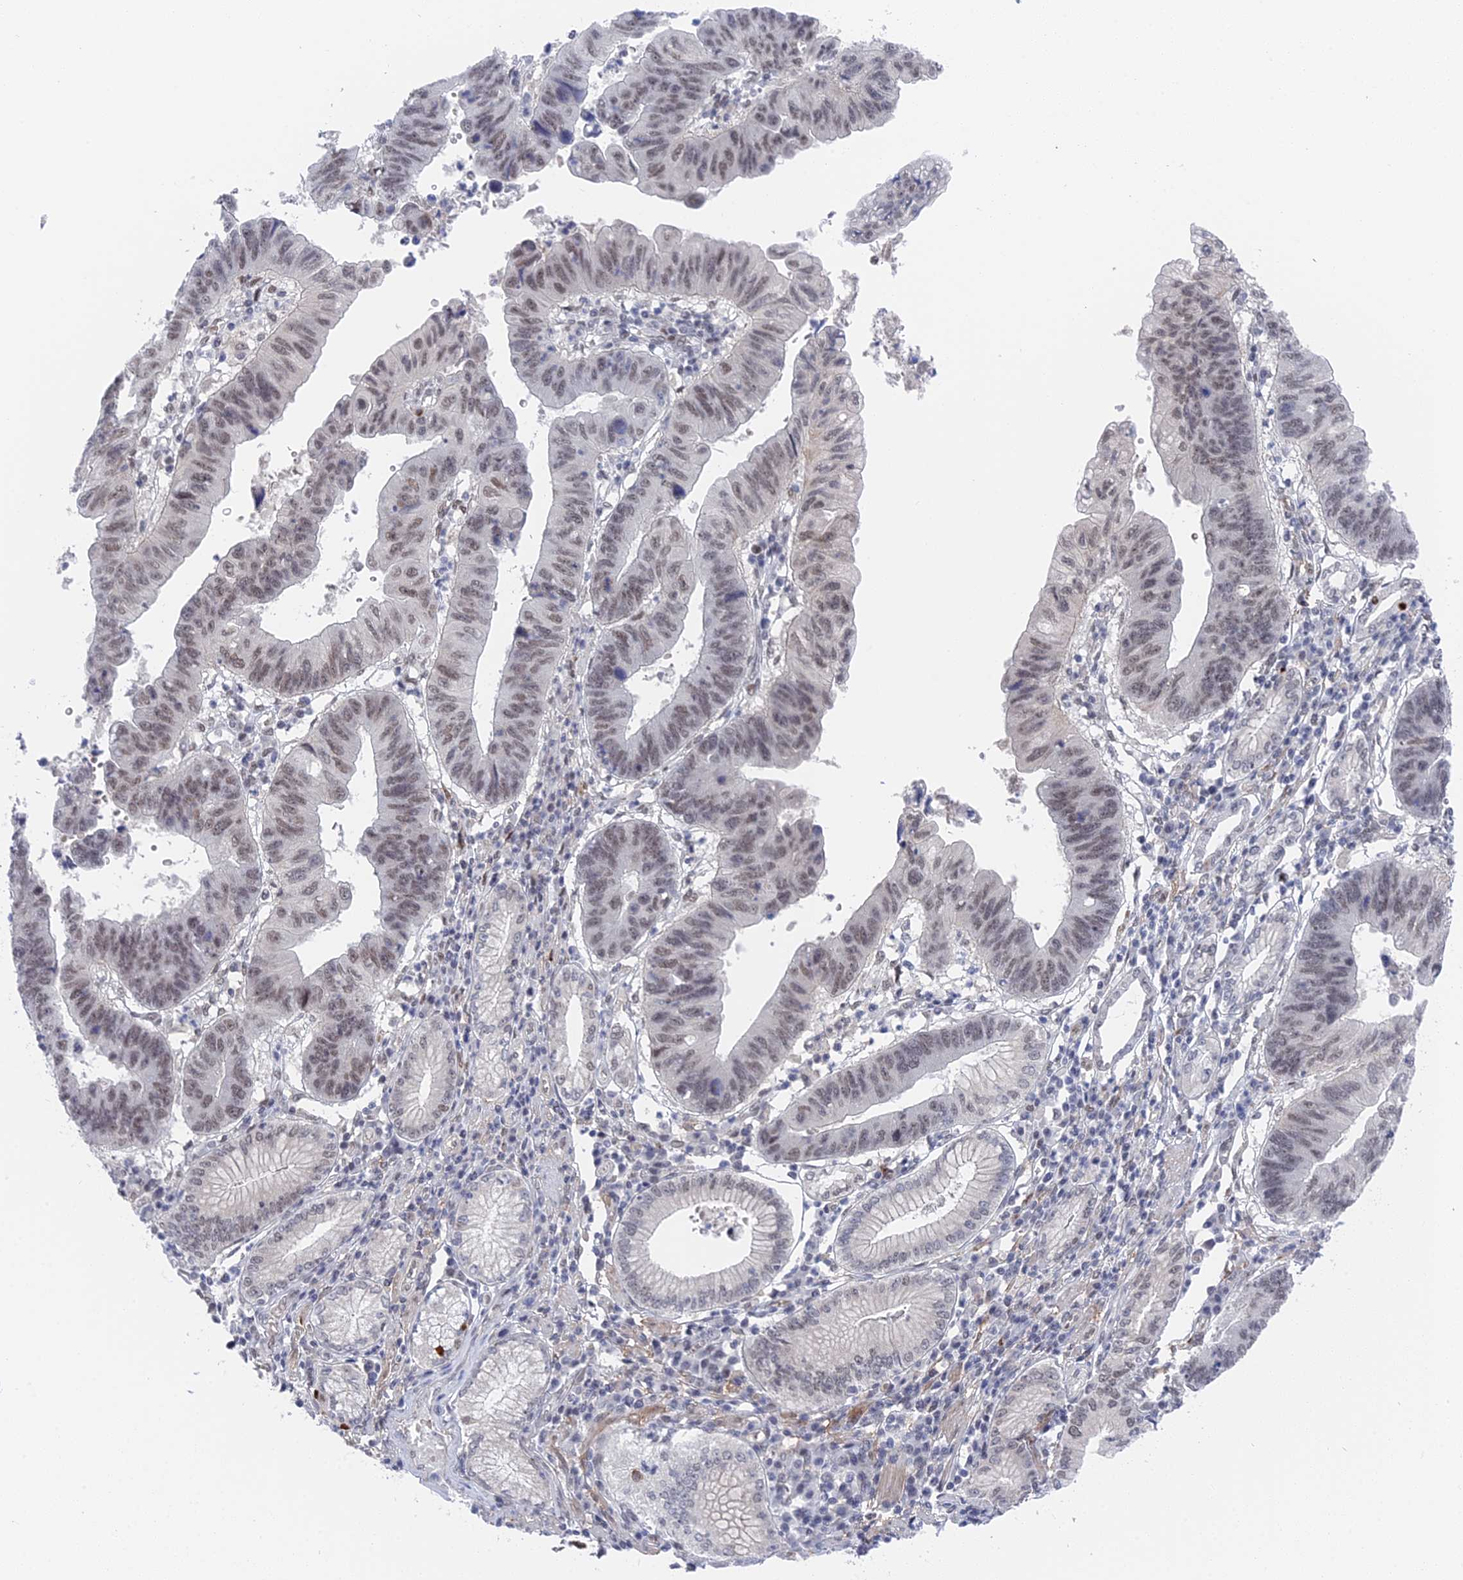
{"staining": {"intensity": "moderate", "quantity": "25%-75%", "location": "nuclear"}, "tissue": "stomach cancer", "cell_type": "Tumor cells", "image_type": "cancer", "snomed": [{"axis": "morphology", "description": "Adenocarcinoma, NOS"}, {"axis": "topography", "description": "Stomach"}], "caption": "Immunohistochemical staining of human stomach cancer (adenocarcinoma) displays medium levels of moderate nuclear protein staining in approximately 25%-75% of tumor cells.", "gene": "CCDC85A", "patient": {"sex": "male", "age": 59}}